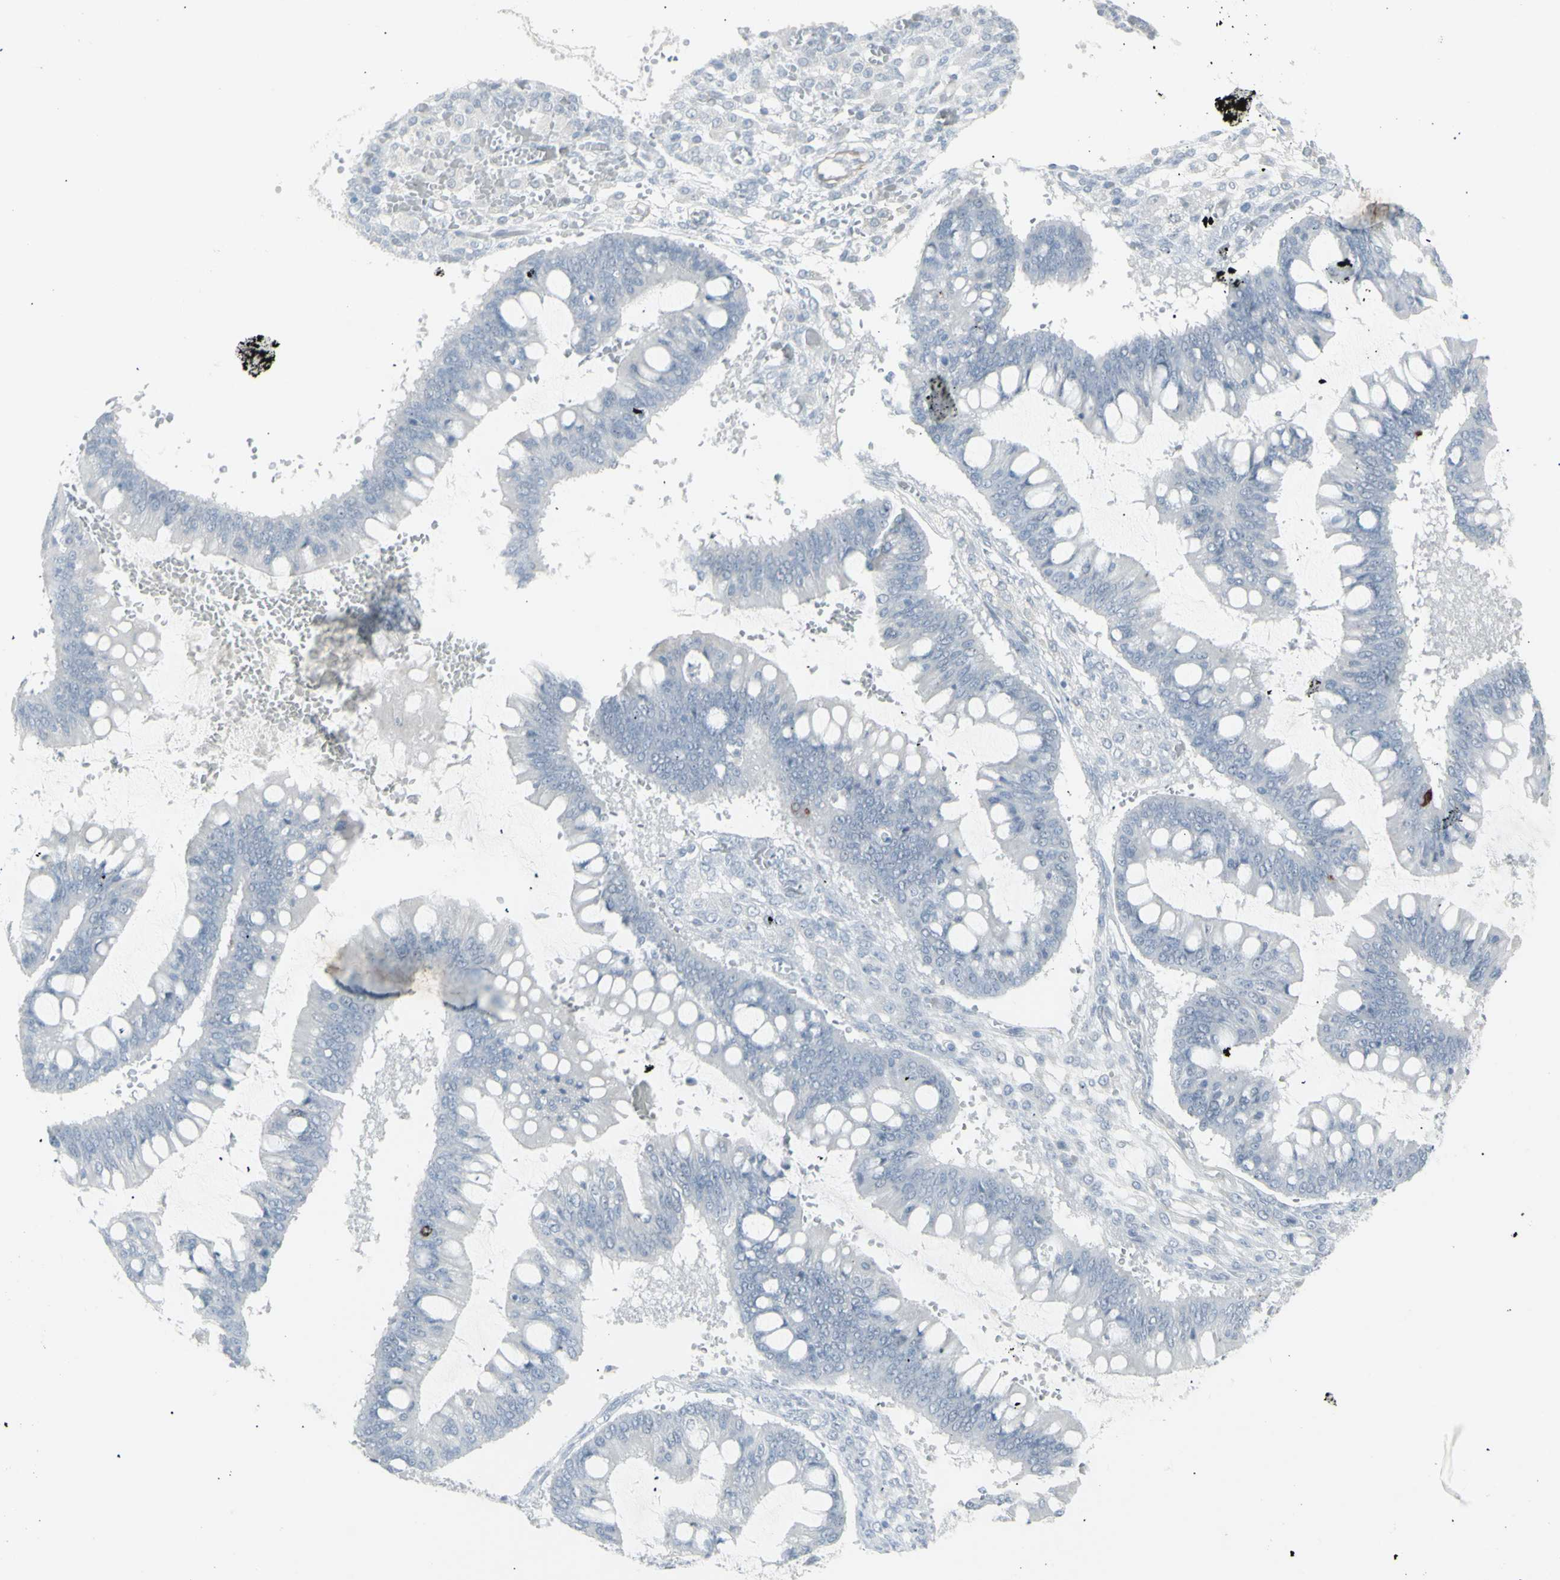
{"staining": {"intensity": "negative", "quantity": "none", "location": "none"}, "tissue": "ovarian cancer", "cell_type": "Tumor cells", "image_type": "cancer", "snomed": [{"axis": "morphology", "description": "Cystadenocarcinoma, mucinous, NOS"}, {"axis": "topography", "description": "Ovary"}], "caption": "Protein analysis of ovarian mucinous cystadenocarcinoma displays no significant expression in tumor cells.", "gene": "YBX2", "patient": {"sex": "female", "age": 73}}